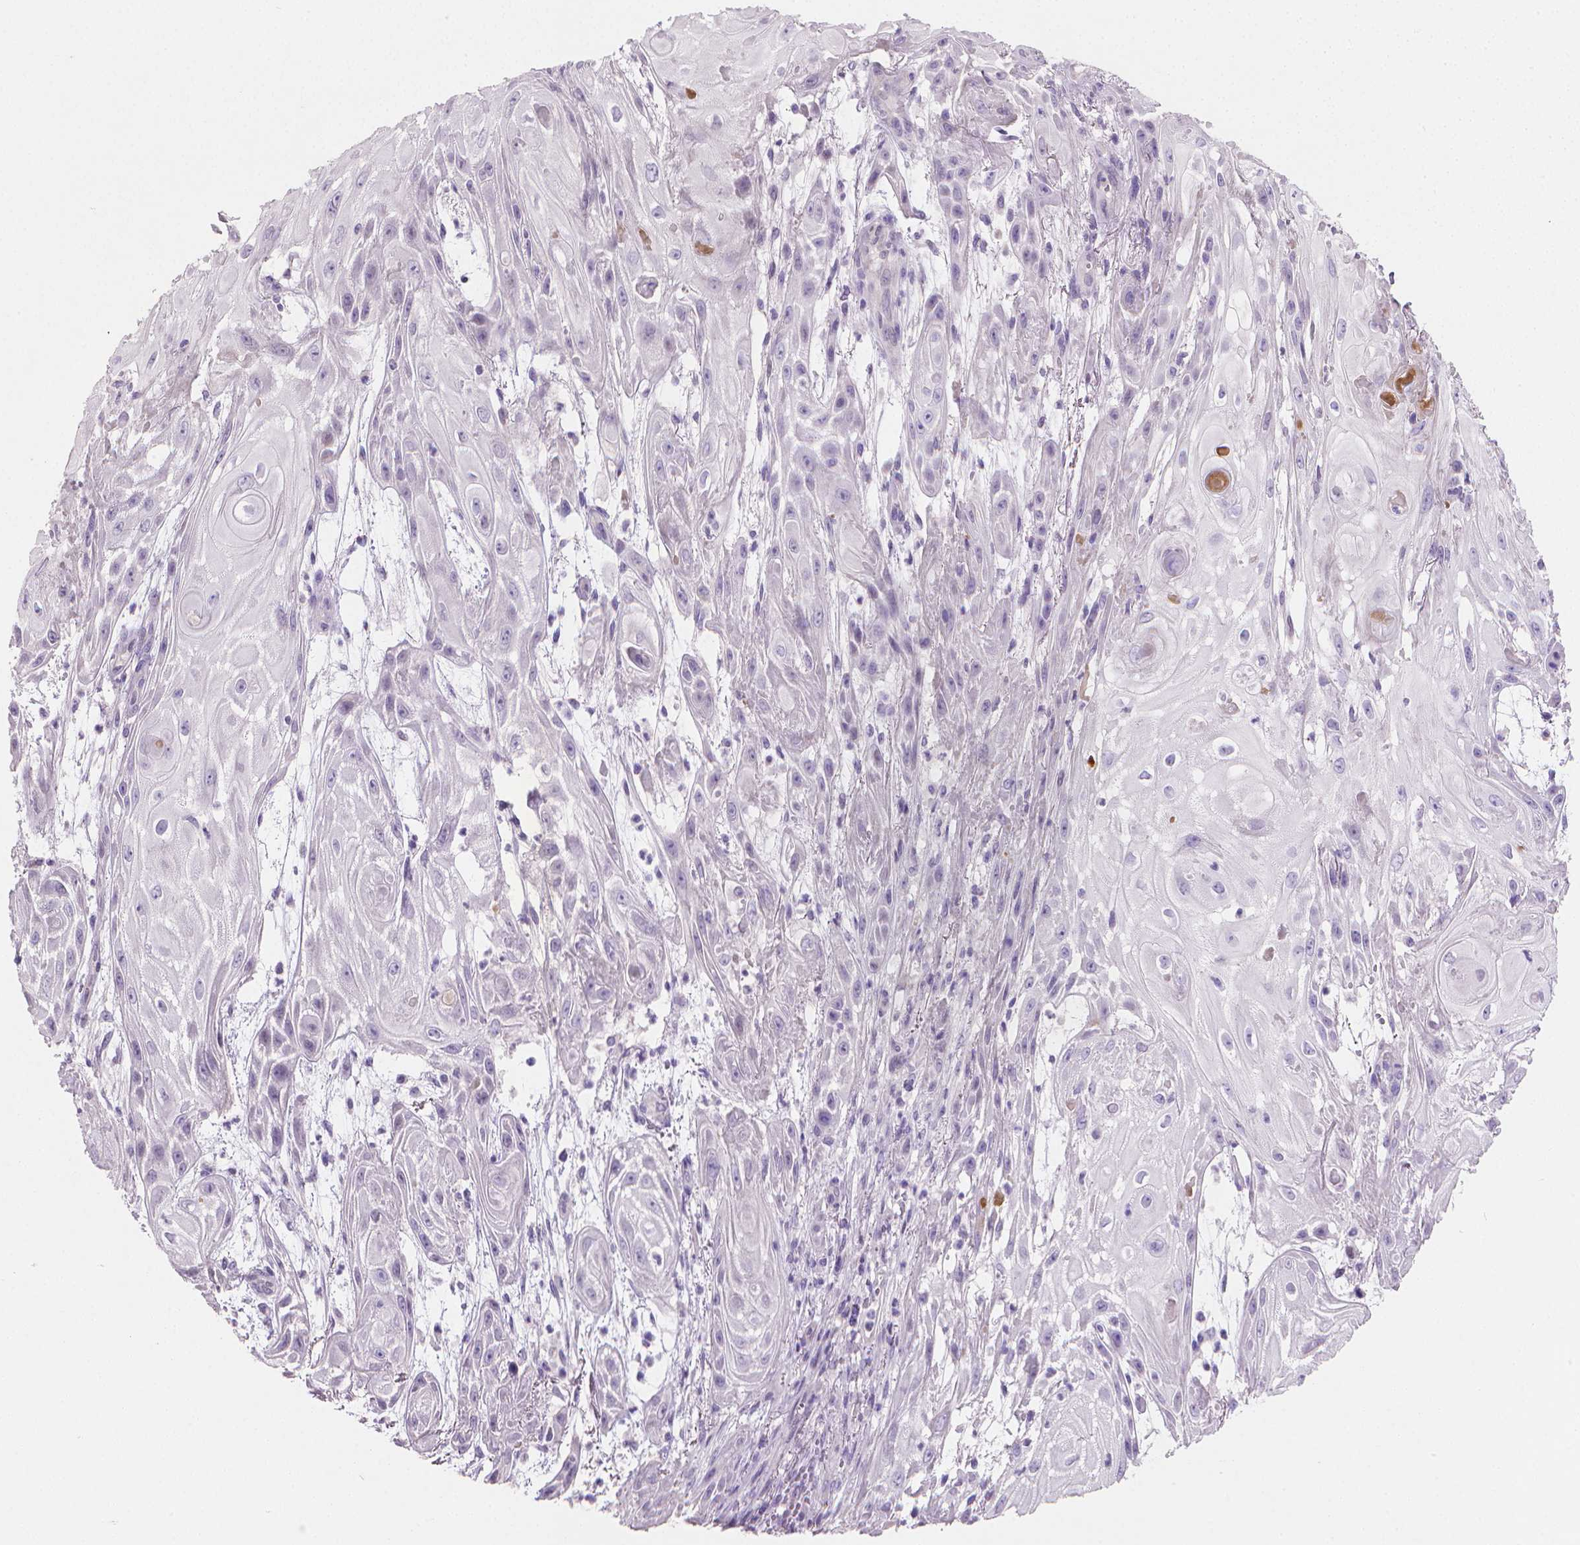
{"staining": {"intensity": "negative", "quantity": "none", "location": "none"}, "tissue": "skin cancer", "cell_type": "Tumor cells", "image_type": "cancer", "snomed": [{"axis": "morphology", "description": "Squamous cell carcinoma, NOS"}, {"axis": "topography", "description": "Skin"}], "caption": "Human skin squamous cell carcinoma stained for a protein using IHC displays no staining in tumor cells.", "gene": "CLXN", "patient": {"sex": "male", "age": 62}}